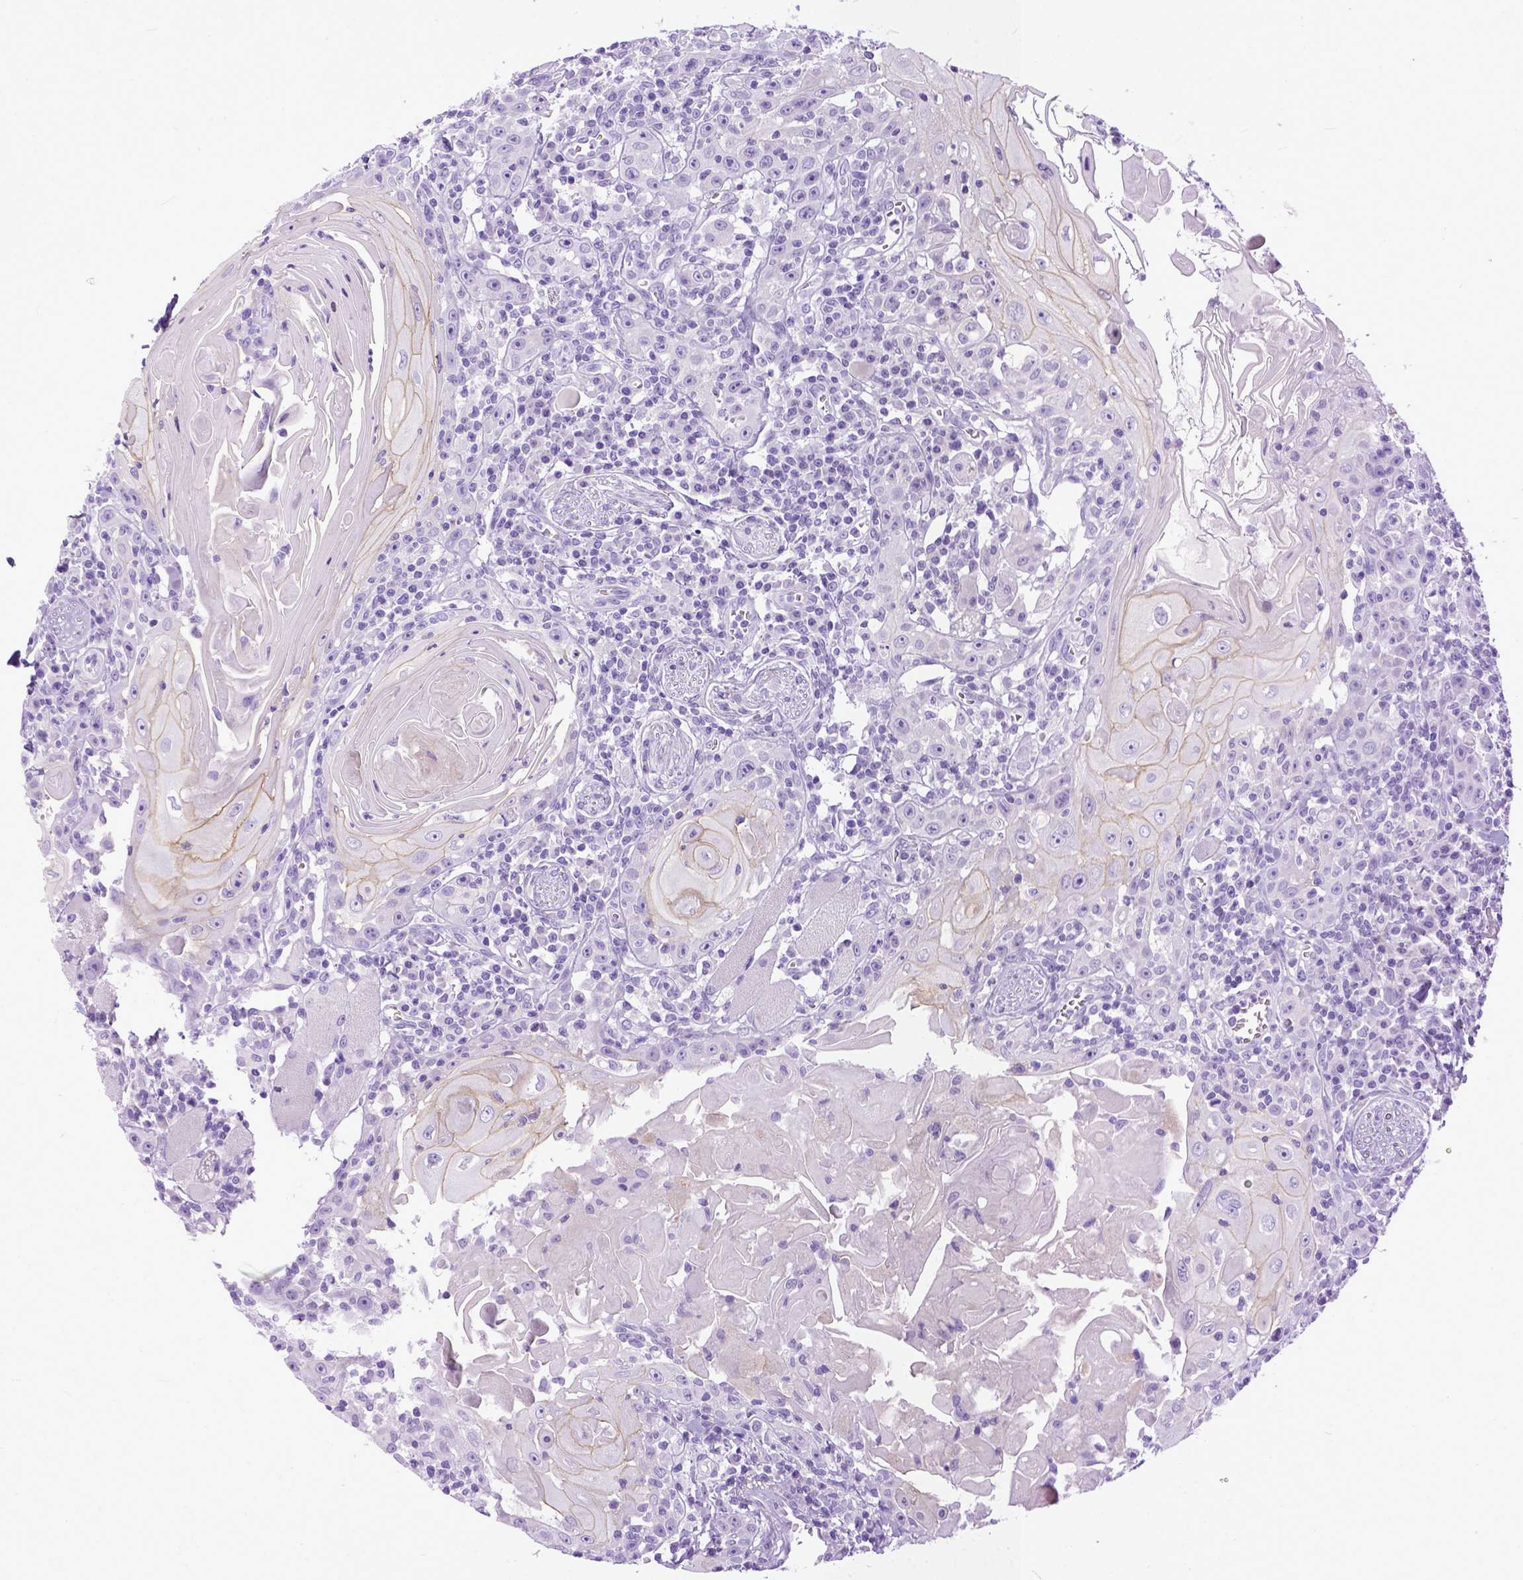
{"staining": {"intensity": "negative", "quantity": "none", "location": "none"}, "tissue": "head and neck cancer", "cell_type": "Tumor cells", "image_type": "cancer", "snomed": [{"axis": "morphology", "description": "Squamous cell carcinoma, NOS"}, {"axis": "topography", "description": "Head-Neck"}], "caption": "Tumor cells show no significant expression in head and neck squamous cell carcinoma.", "gene": "PPL", "patient": {"sex": "male", "age": 52}}